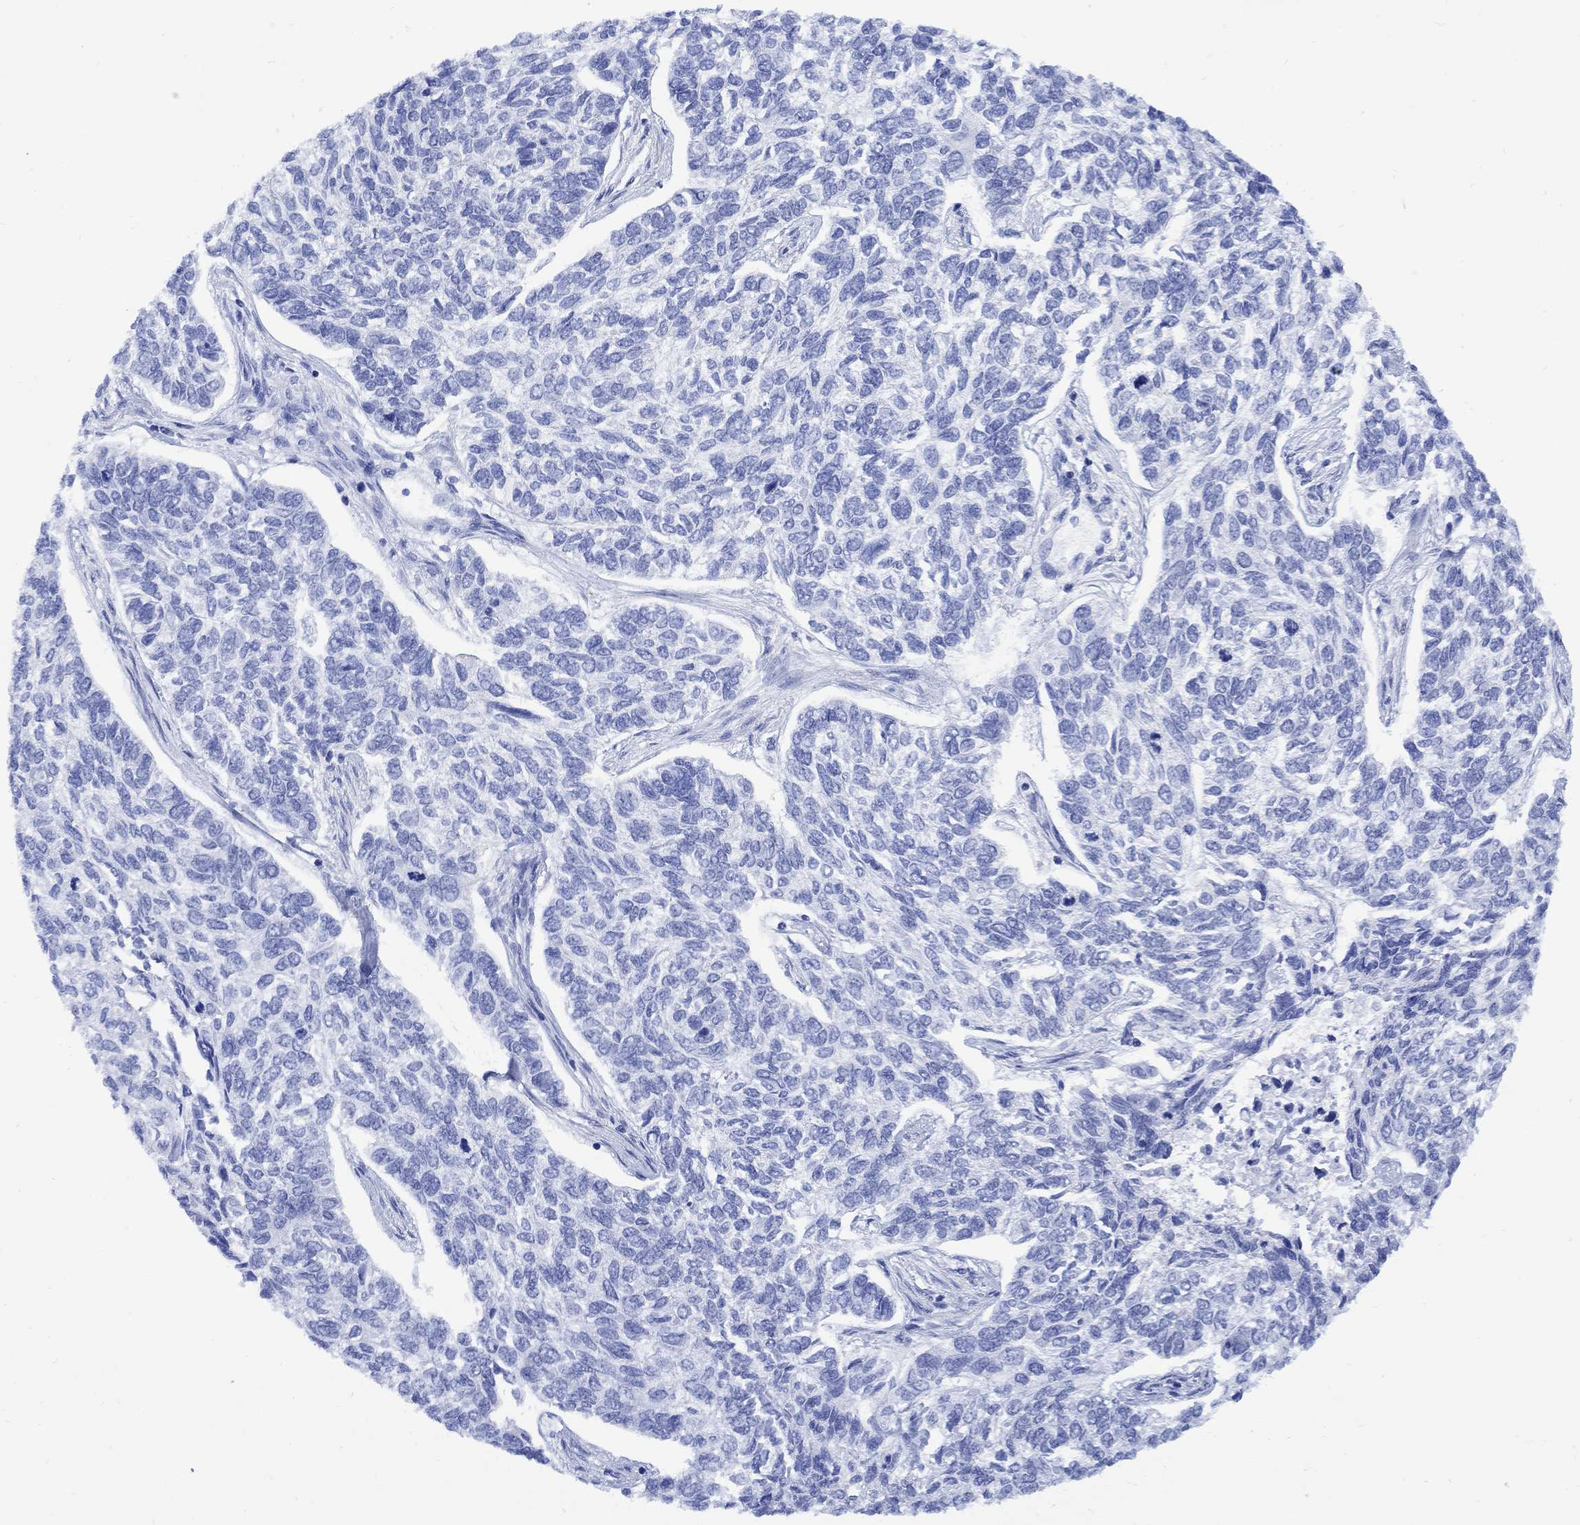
{"staining": {"intensity": "negative", "quantity": "none", "location": "none"}, "tissue": "skin cancer", "cell_type": "Tumor cells", "image_type": "cancer", "snomed": [{"axis": "morphology", "description": "Basal cell carcinoma"}, {"axis": "topography", "description": "Skin"}], "caption": "There is no significant expression in tumor cells of basal cell carcinoma (skin). (DAB immunohistochemistry (IHC), high magnification).", "gene": "MYL1", "patient": {"sex": "female", "age": 65}}